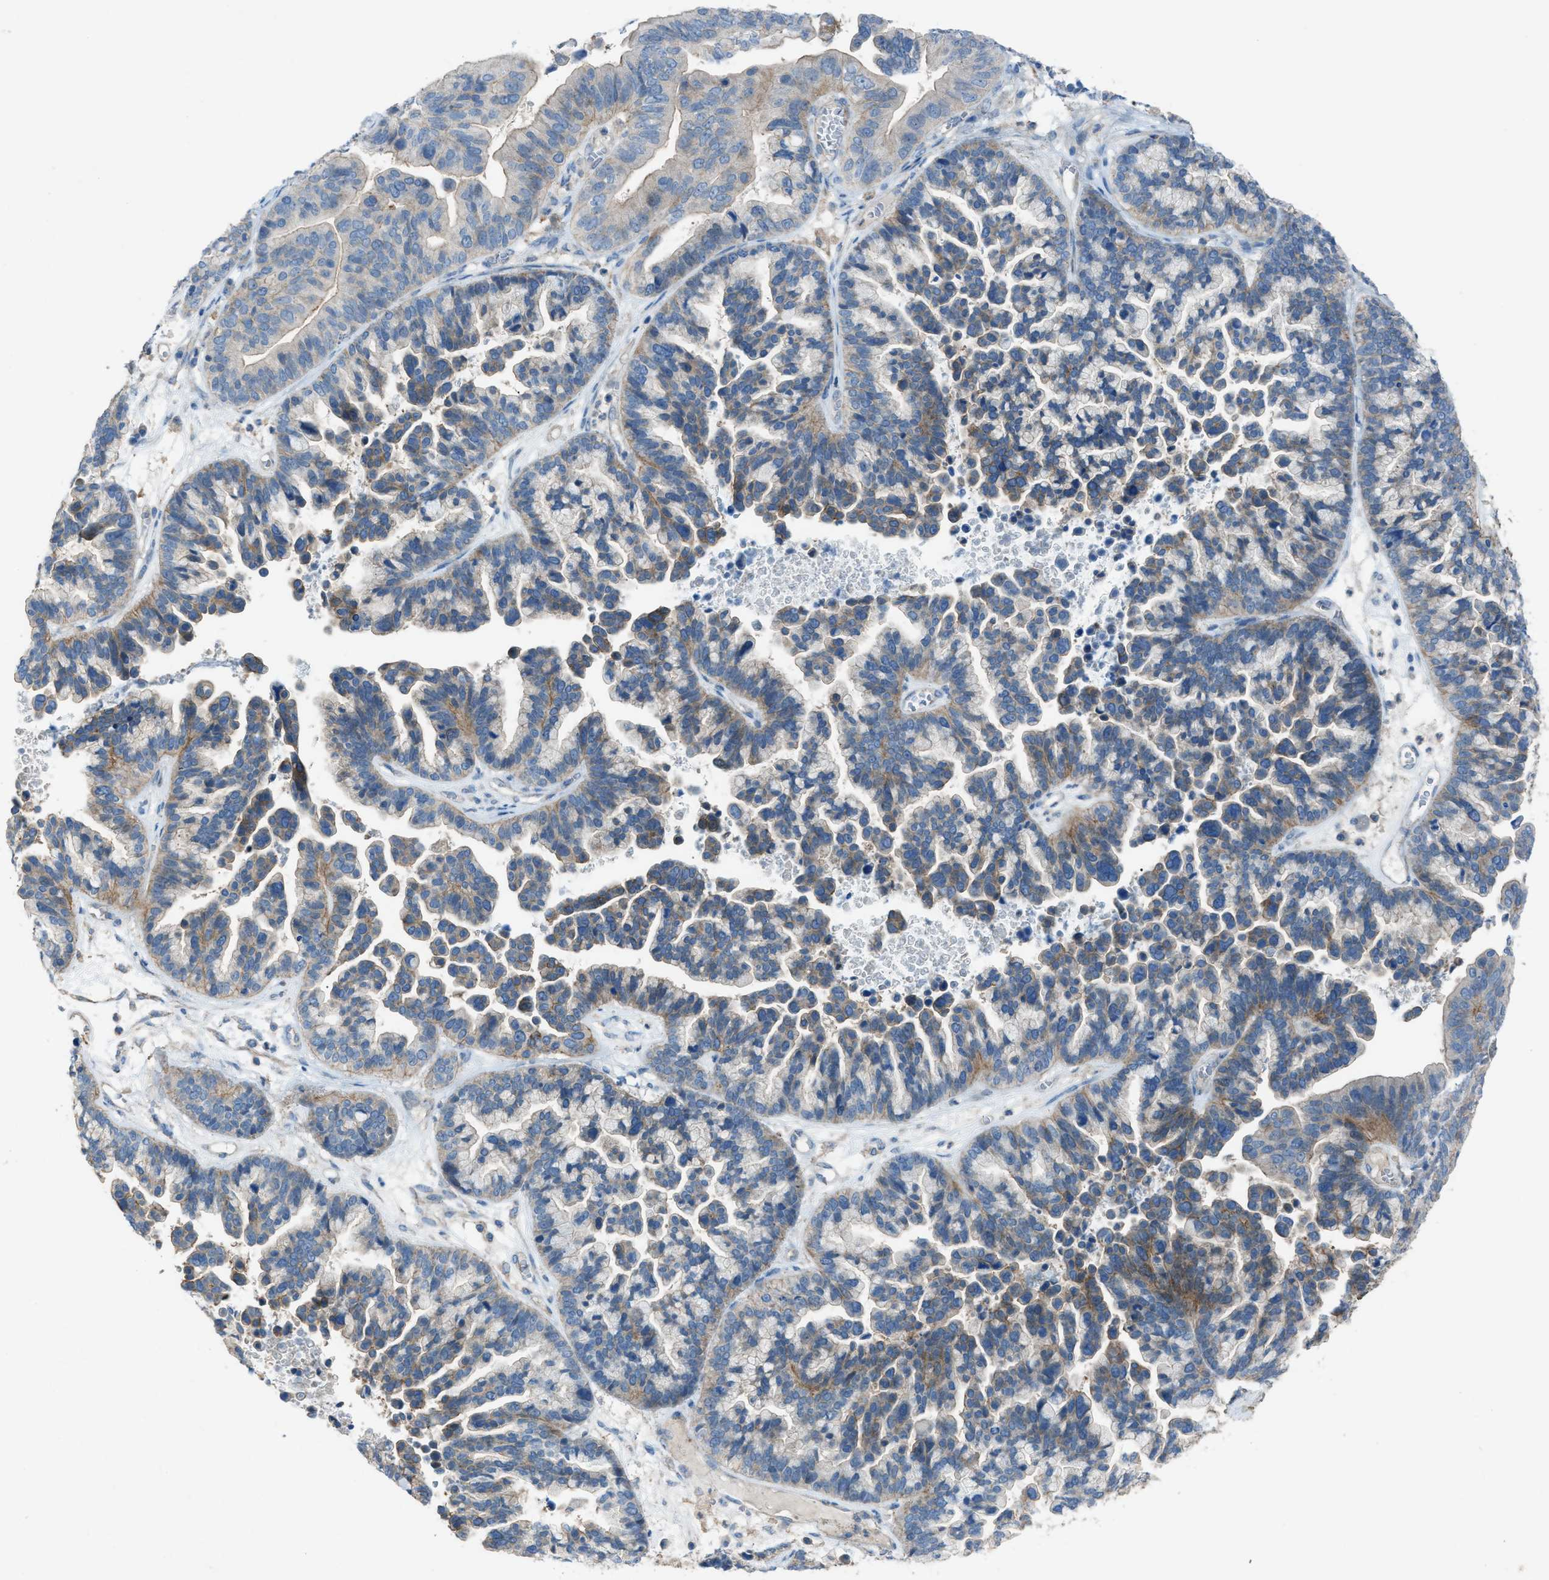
{"staining": {"intensity": "weak", "quantity": "25%-75%", "location": "cytoplasmic/membranous"}, "tissue": "ovarian cancer", "cell_type": "Tumor cells", "image_type": "cancer", "snomed": [{"axis": "morphology", "description": "Cystadenocarcinoma, serous, NOS"}, {"axis": "topography", "description": "Ovary"}], "caption": "Weak cytoplasmic/membranous protein expression is seen in about 25%-75% of tumor cells in ovarian cancer (serous cystadenocarcinoma).", "gene": "NCK2", "patient": {"sex": "female", "age": 56}}